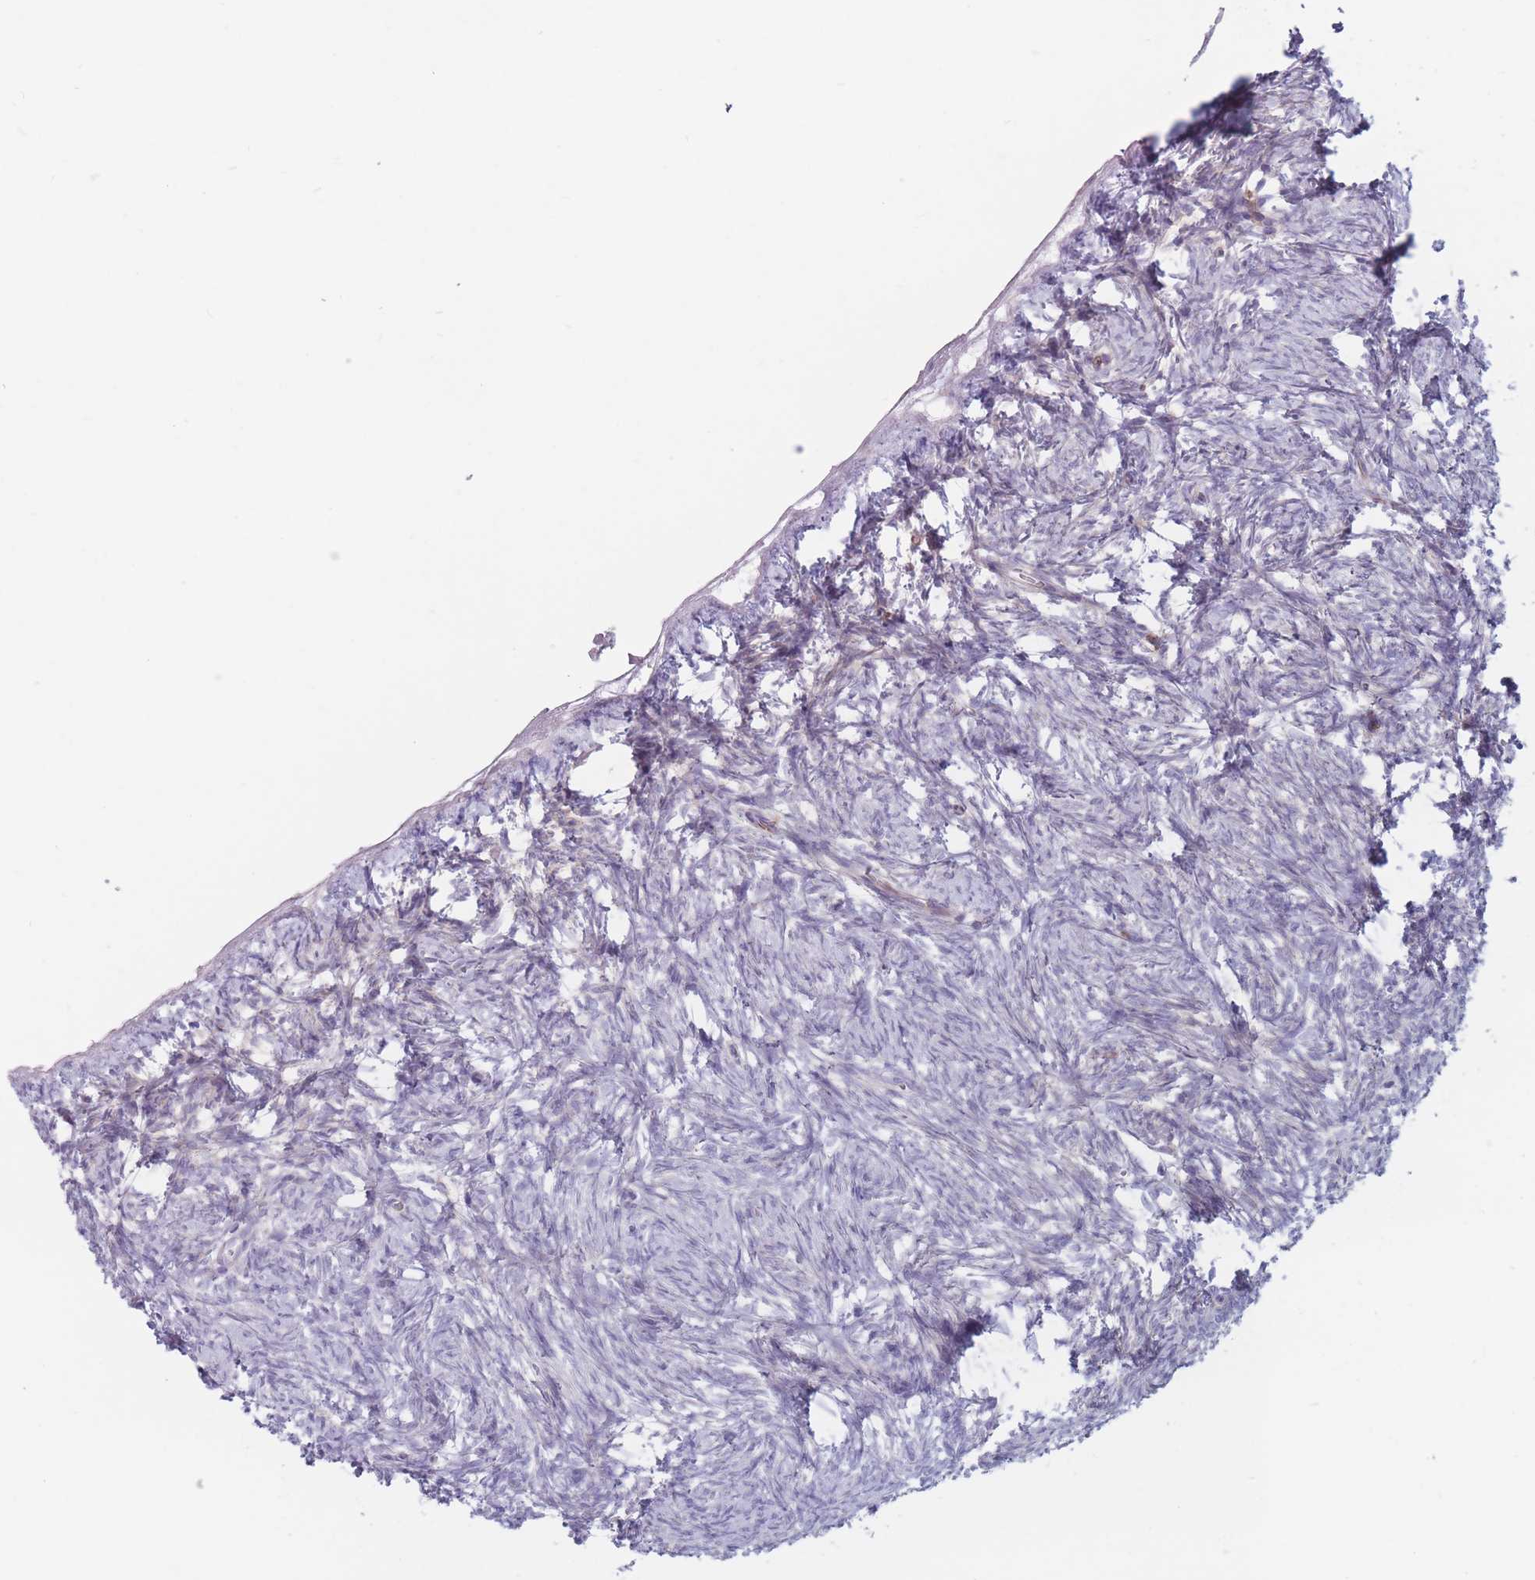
{"staining": {"intensity": "negative", "quantity": "none", "location": "none"}, "tissue": "ovary", "cell_type": "Ovarian stroma cells", "image_type": "normal", "snomed": [{"axis": "morphology", "description": "Normal tissue, NOS"}, {"axis": "topography", "description": "Ovary"}], "caption": "IHC of benign ovary demonstrates no staining in ovarian stroma cells. (Stains: DAB (3,3'-diaminobenzidine) IHC with hematoxylin counter stain, Microscopy: brightfield microscopy at high magnification).", "gene": "PLPP1", "patient": {"sex": "female", "age": 51}}